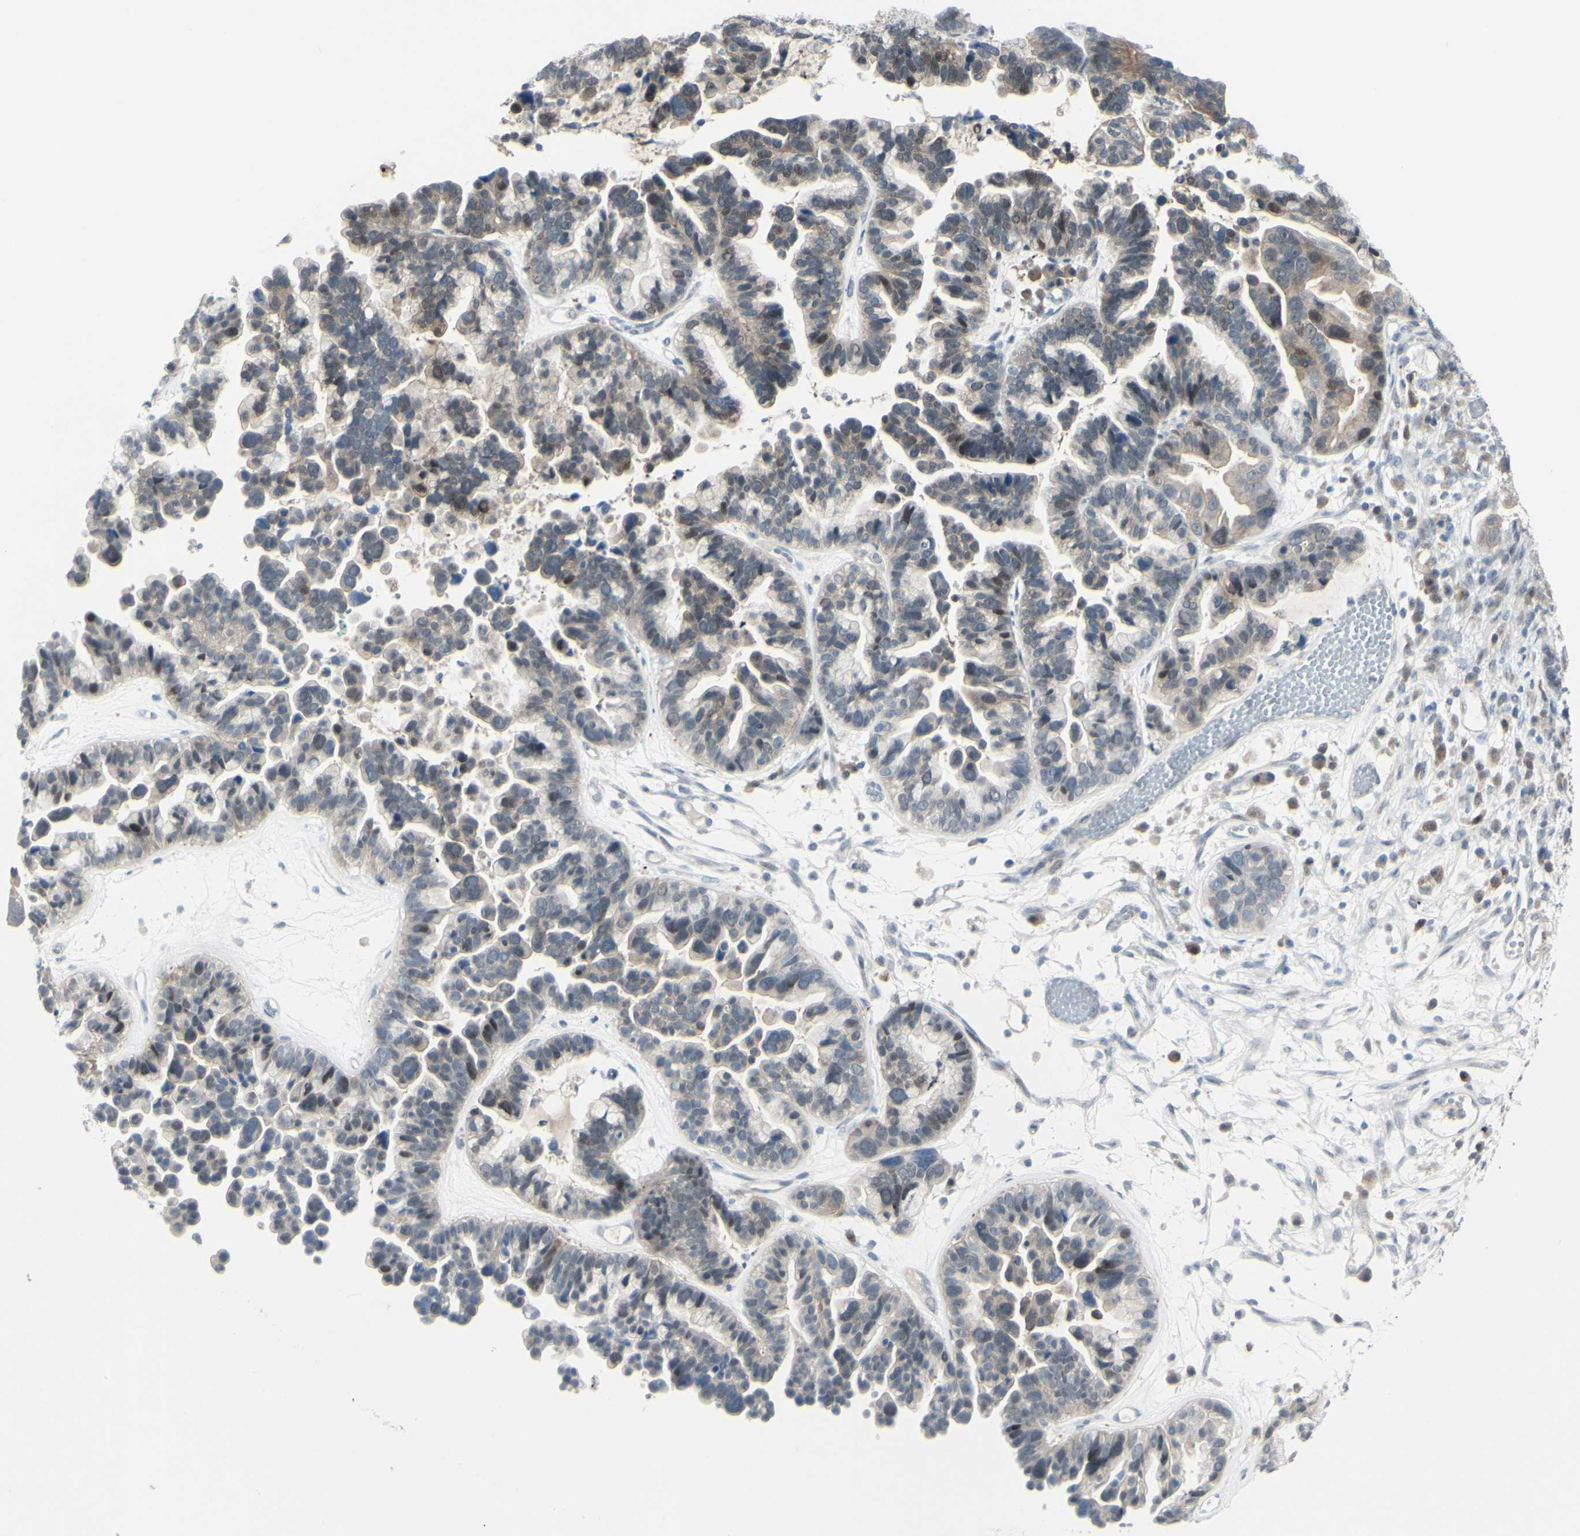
{"staining": {"intensity": "weak", "quantity": "25%-75%", "location": "cytoplasmic/membranous"}, "tissue": "ovarian cancer", "cell_type": "Tumor cells", "image_type": "cancer", "snomed": [{"axis": "morphology", "description": "Cystadenocarcinoma, serous, NOS"}, {"axis": "topography", "description": "Ovary"}], "caption": "Protein expression analysis of serous cystadenocarcinoma (ovarian) exhibits weak cytoplasmic/membranous positivity in about 25%-75% of tumor cells. The protein is shown in brown color, while the nuclei are stained blue.", "gene": "ETNK1", "patient": {"sex": "female", "age": 56}}